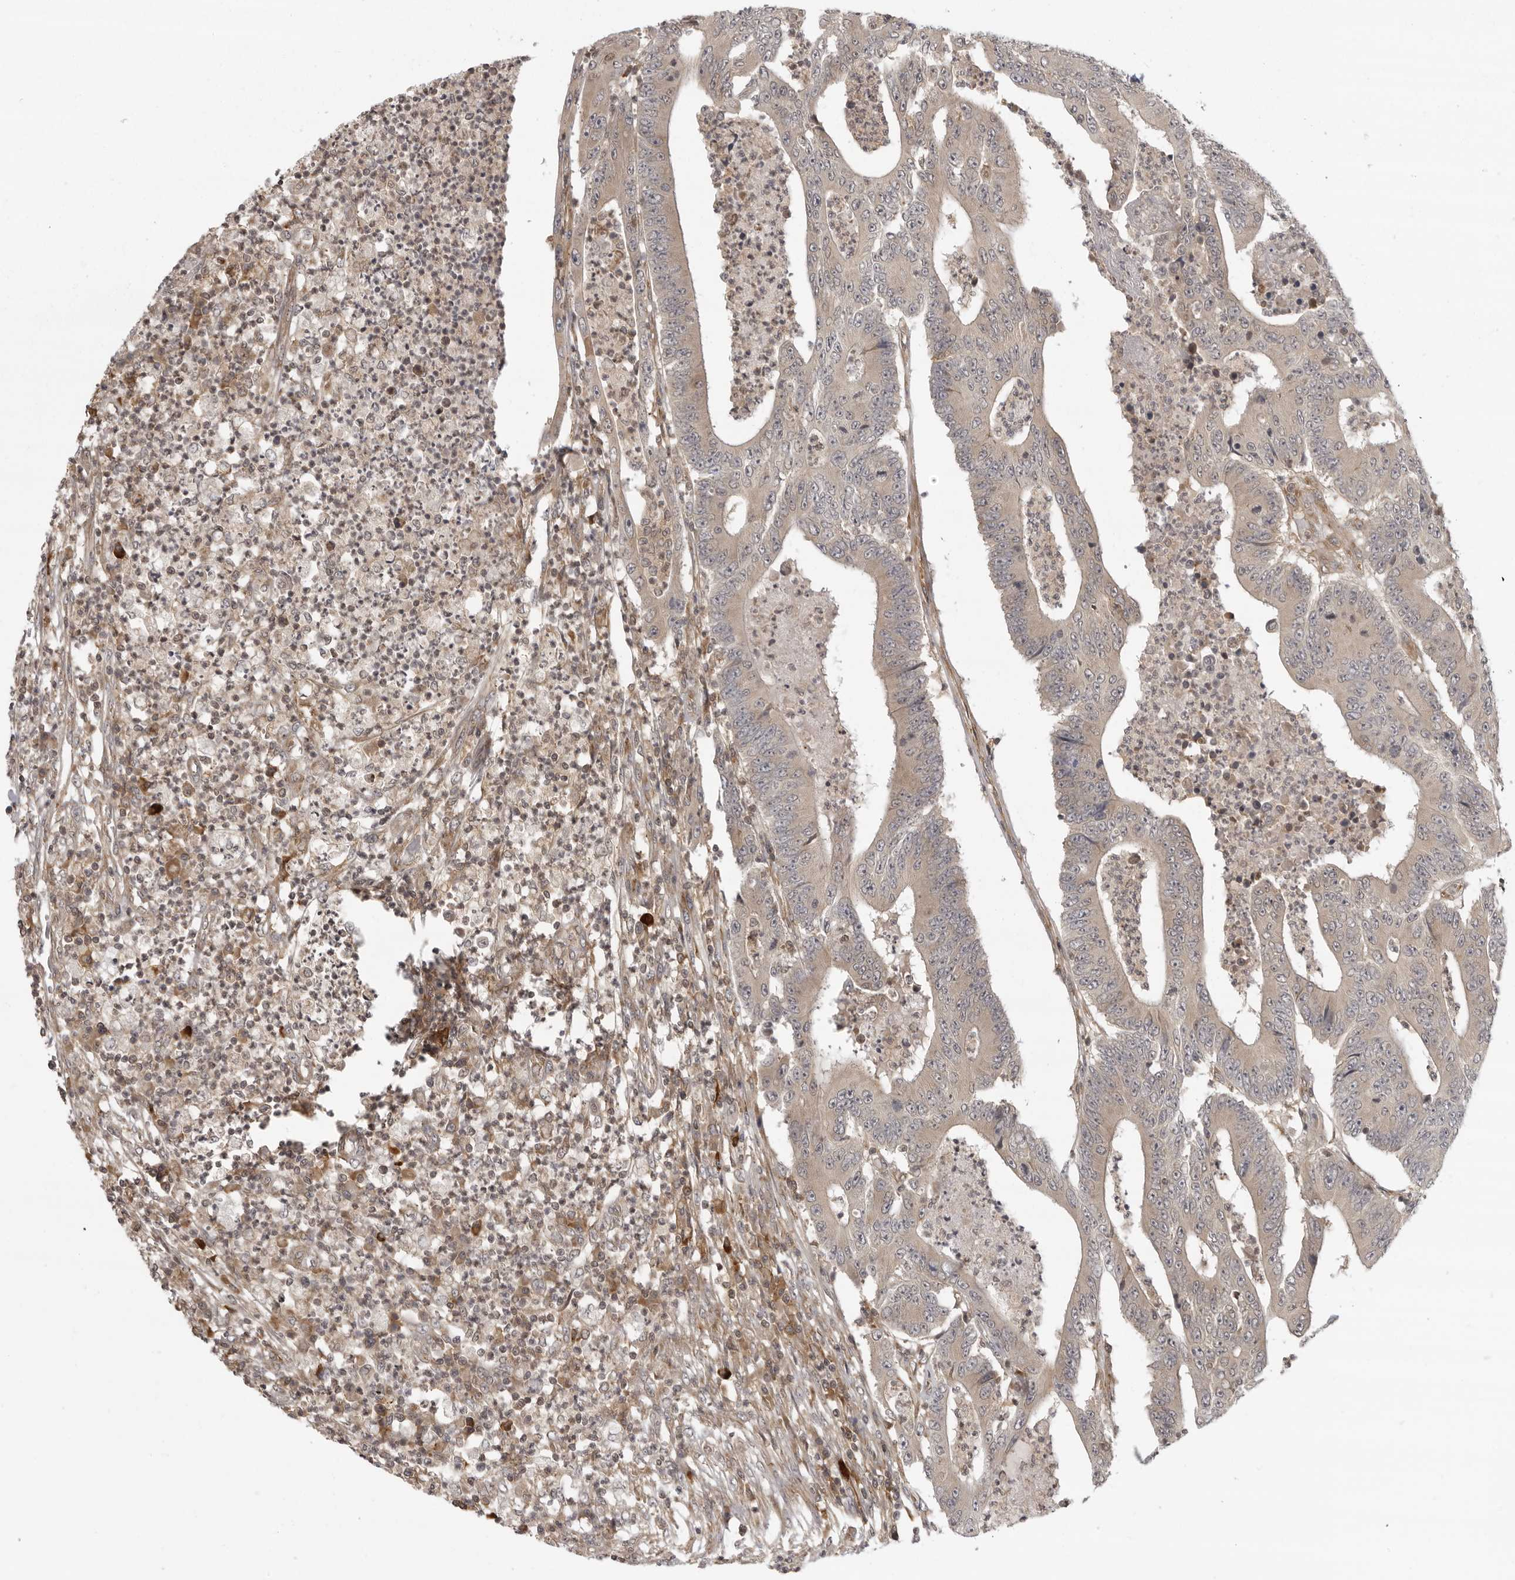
{"staining": {"intensity": "weak", "quantity": "<25%", "location": "cytoplasmic/membranous"}, "tissue": "colorectal cancer", "cell_type": "Tumor cells", "image_type": "cancer", "snomed": [{"axis": "morphology", "description": "Adenocarcinoma, NOS"}, {"axis": "topography", "description": "Colon"}], "caption": "This is a histopathology image of immunohistochemistry (IHC) staining of colorectal cancer, which shows no expression in tumor cells.", "gene": "PRRC2A", "patient": {"sex": "male", "age": 83}}